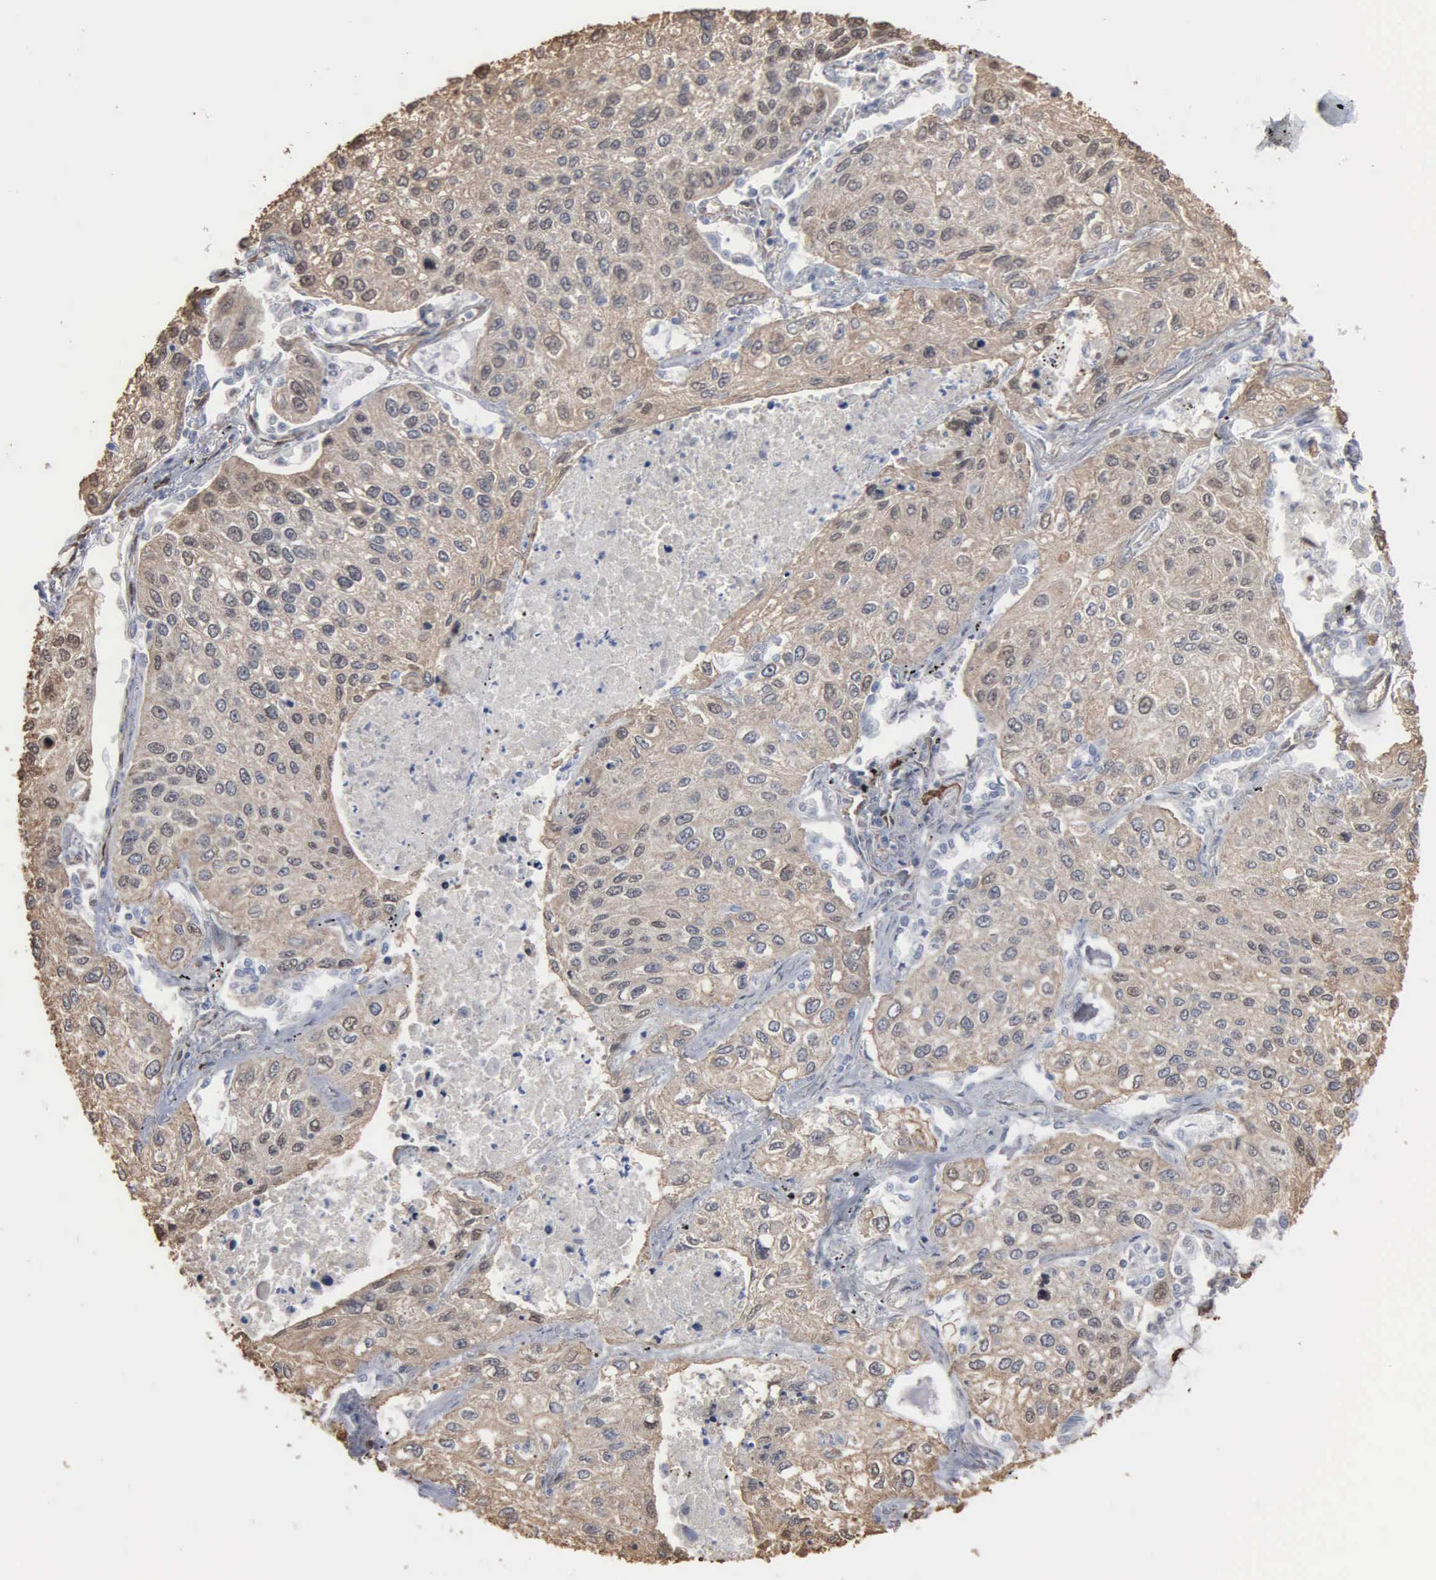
{"staining": {"intensity": "weak", "quantity": ">75%", "location": "cytoplasmic/membranous"}, "tissue": "lung cancer", "cell_type": "Tumor cells", "image_type": "cancer", "snomed": [{"axis": "morphology", "description": "Squamous cell carcinoma, NOS"}, {"axis": "topography", "description": "Lung"}], "caption": "The immunohistochemical stain highlights weak cytoplasmic/membranous expression in tumor cells of squamous cell carcinoma (lung) tissue.", "gene": "FSCN1", "patient": {"sex": "male", "age": 75}}